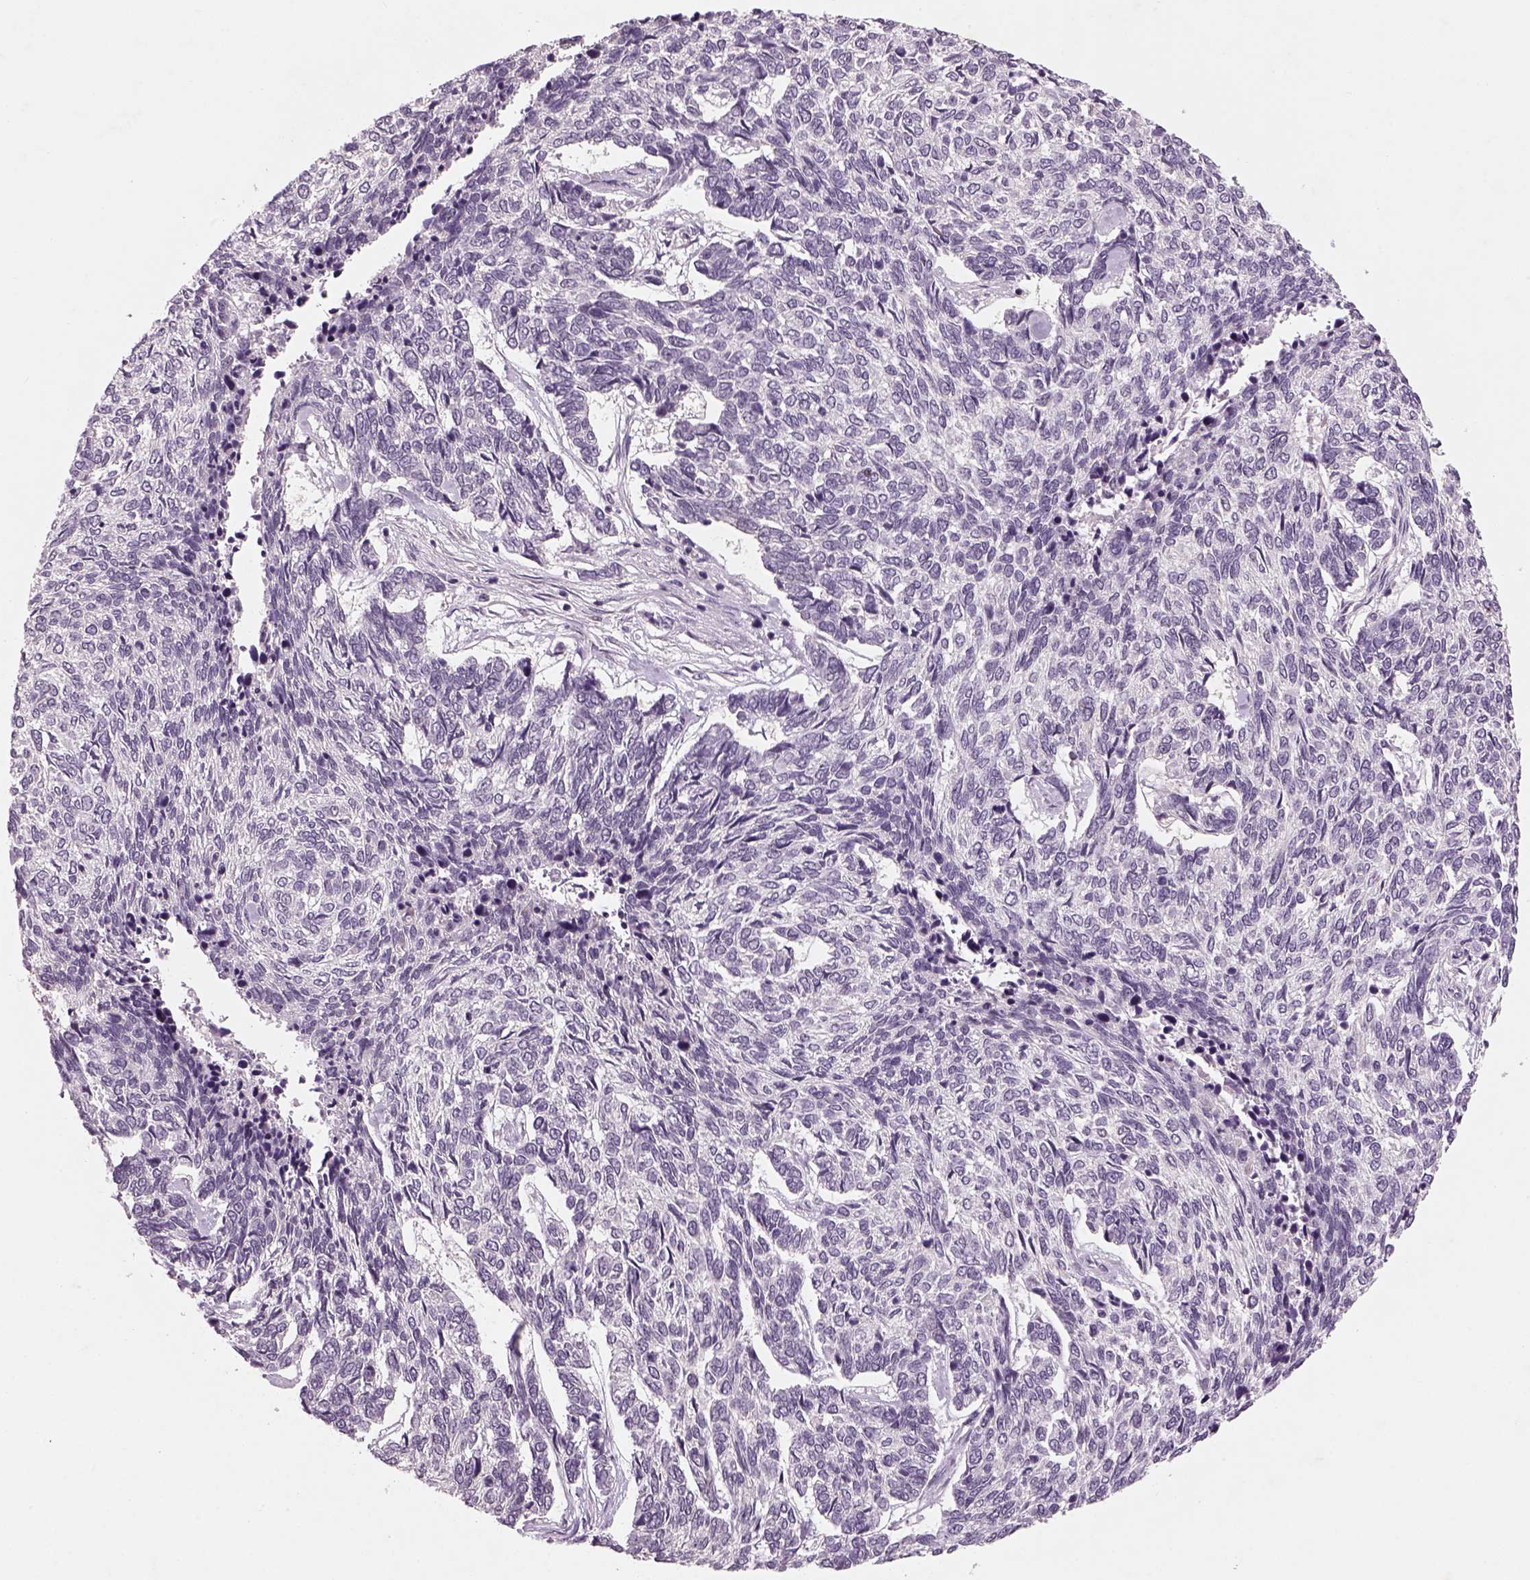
{"staining": {"intensity": "negative", "quantity": "none", "location": "none"}, "tissue": "skin cancer", "cell_type": "Tumor cells", "image_type": "cancer", "snomed": [{"axis": "morphology", "description": "Basal cell carcinoma"}, {"axis": "topography", "description": "Skin"}], "caption": "A histopathology image of human skin basal cell carcinoma is negative for staining in tumor cells.", "gene": "GDNF", "patient": {"sex": "female", "age": 65}}